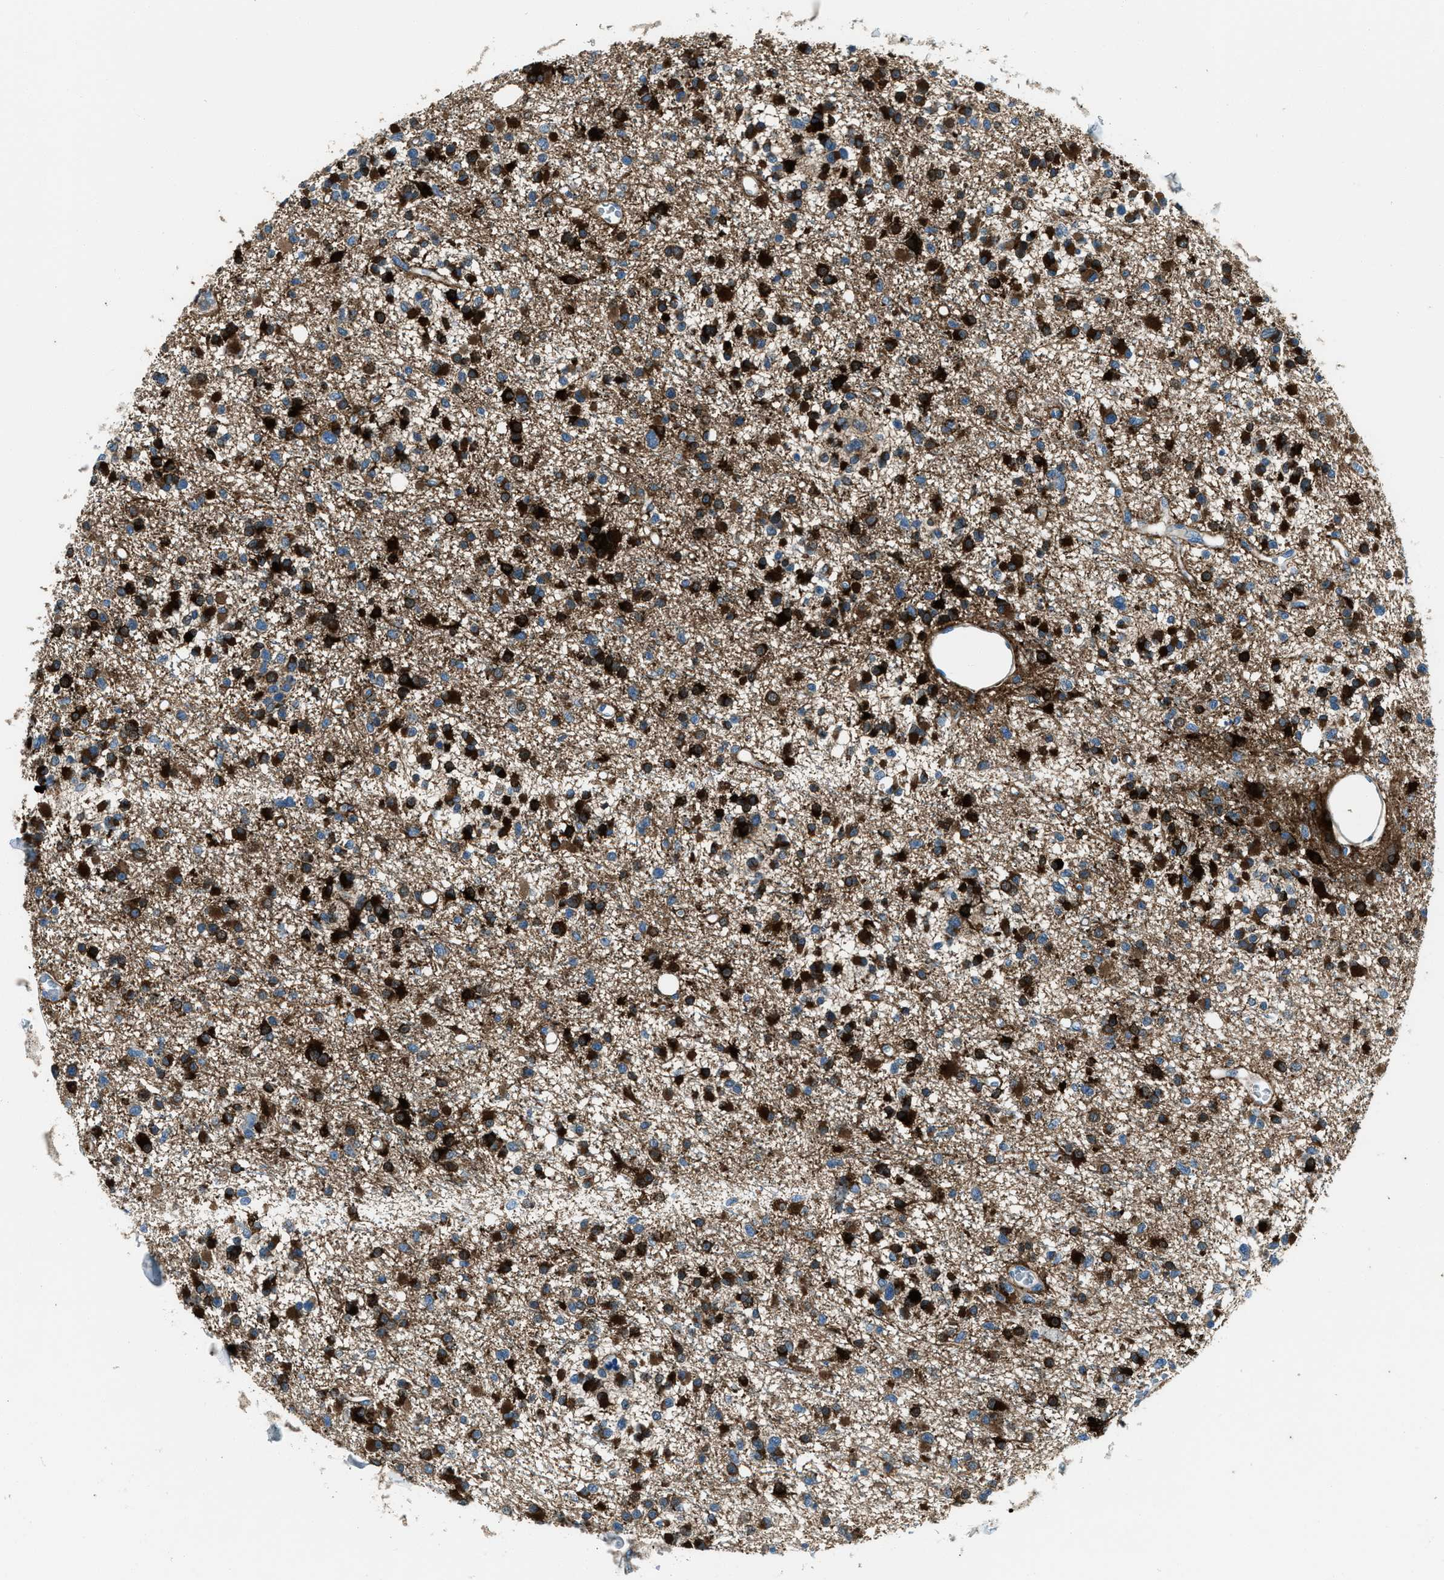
{"staining": {"intensity": "strong", "quantity": ">75%", "location": "cytoplasmic/membranous"}, "tissue": "glioma", "cell_type": "Tumor cells", "image_type": "cancer", "snomed": [{"axis": "morphology", "description": "Glioma, malignant, Low grade"}, {"axis": "topography", "description": "Brain"}], "caption": "The image demonstrates immunohistochemical staining of malignant glioma (low-grade). There is strong cytoplasmic/membranous positivity is appreciated in approximately >75% of tumor cells.", "gene": "SVIL", "patient": {"sex": "female", "age": 22}}